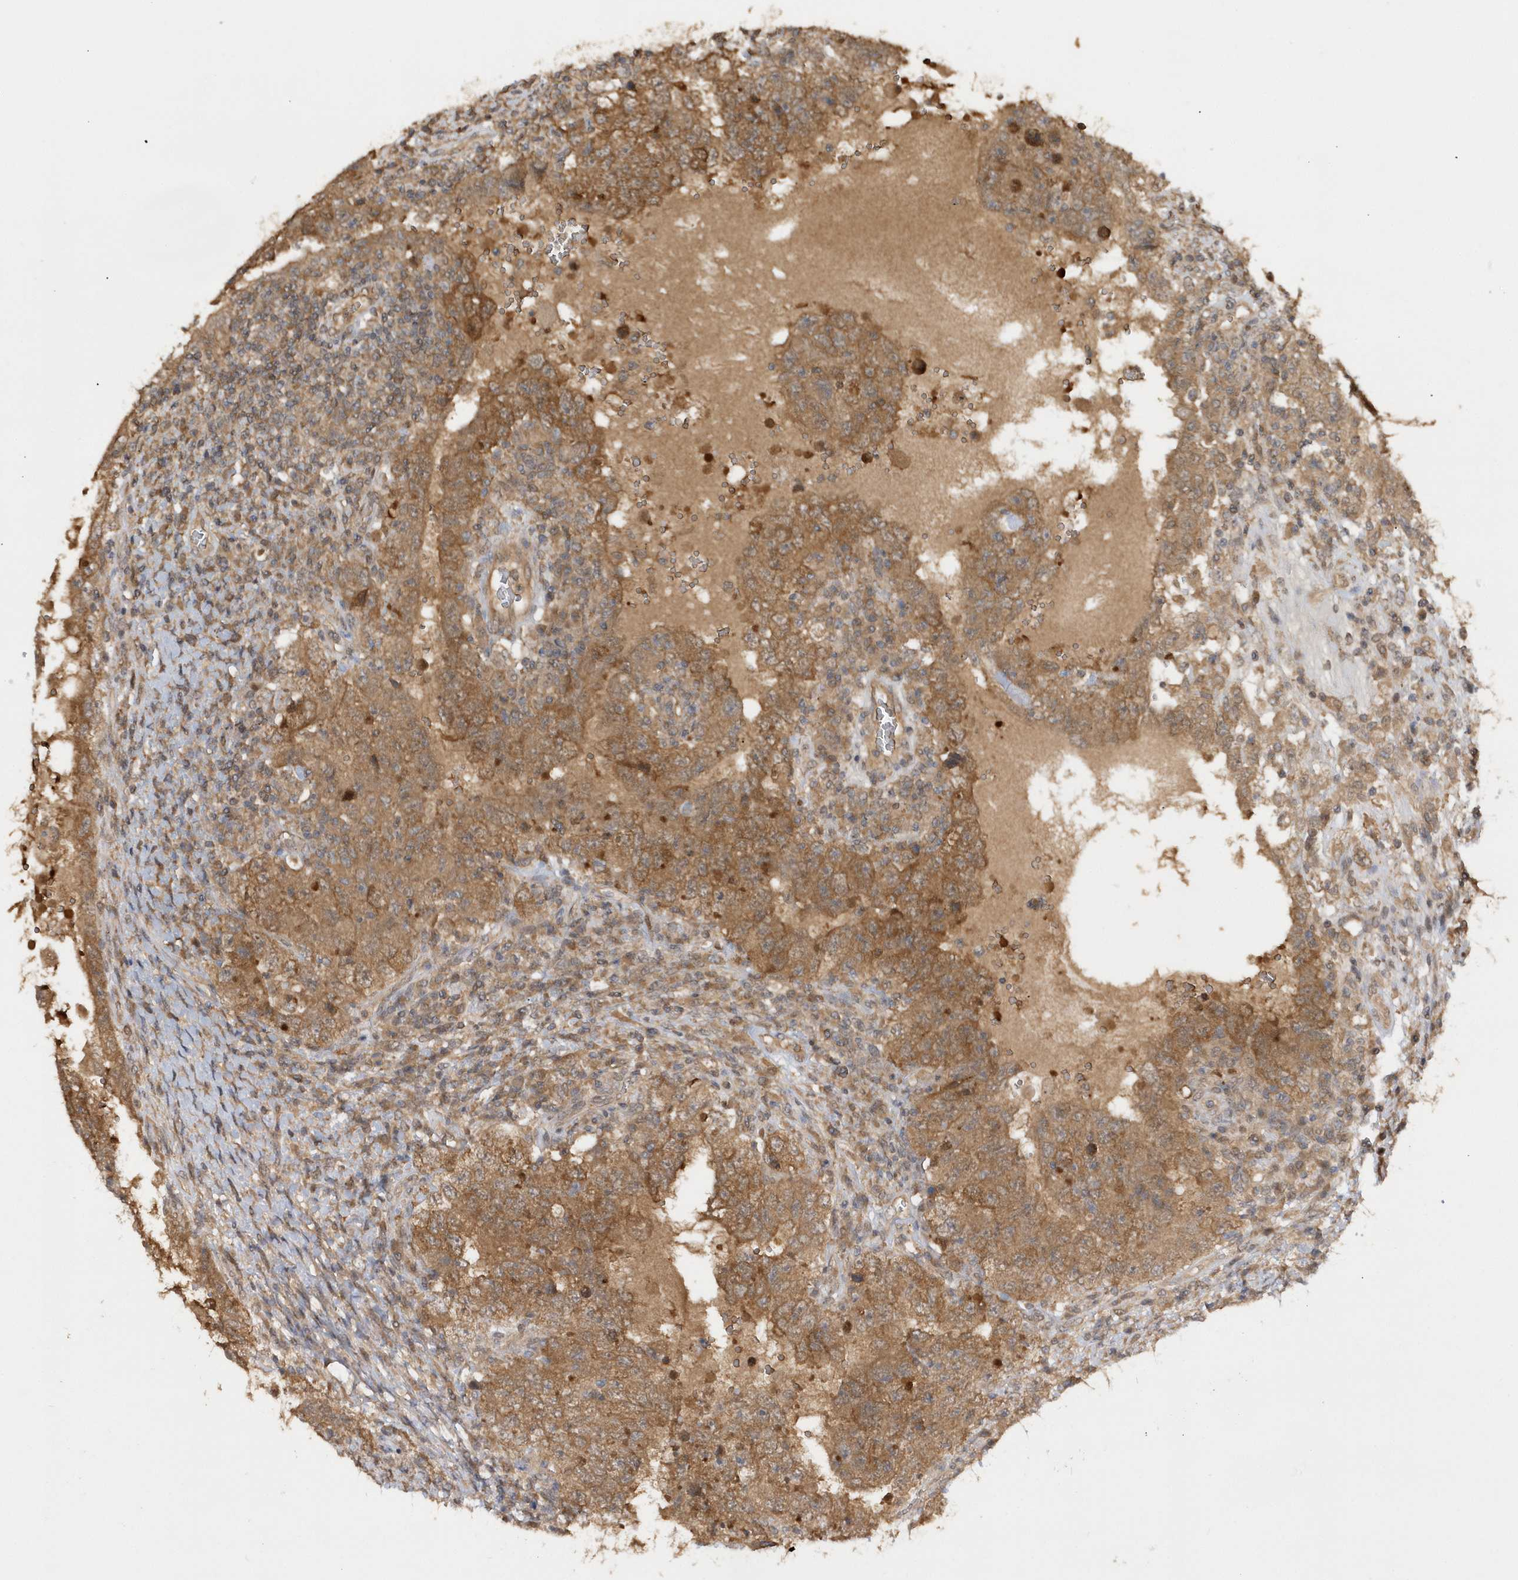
{"staining": {"intensity": "moderate", "quantity": ">75%", "location": "cytoplasmic/membranous"}, "tissue": "testis cancer", "cell_type": "Tumor cells", "image_type": "cancer", "snomed": [{"axis": "morphology", "description": "Carcinoma, Embryonal, NOS"}, {"axis": "topography", "description": "Testis"}], "caption": "Embryonal carcinoma (testis) tissue shows moderate cytoplasmic/membranous expression in approximately >75% of tumor cells, visualized by immunohistochemistry.", "gene": "RPE", "patient": {"sex": "male", "age": 26}}